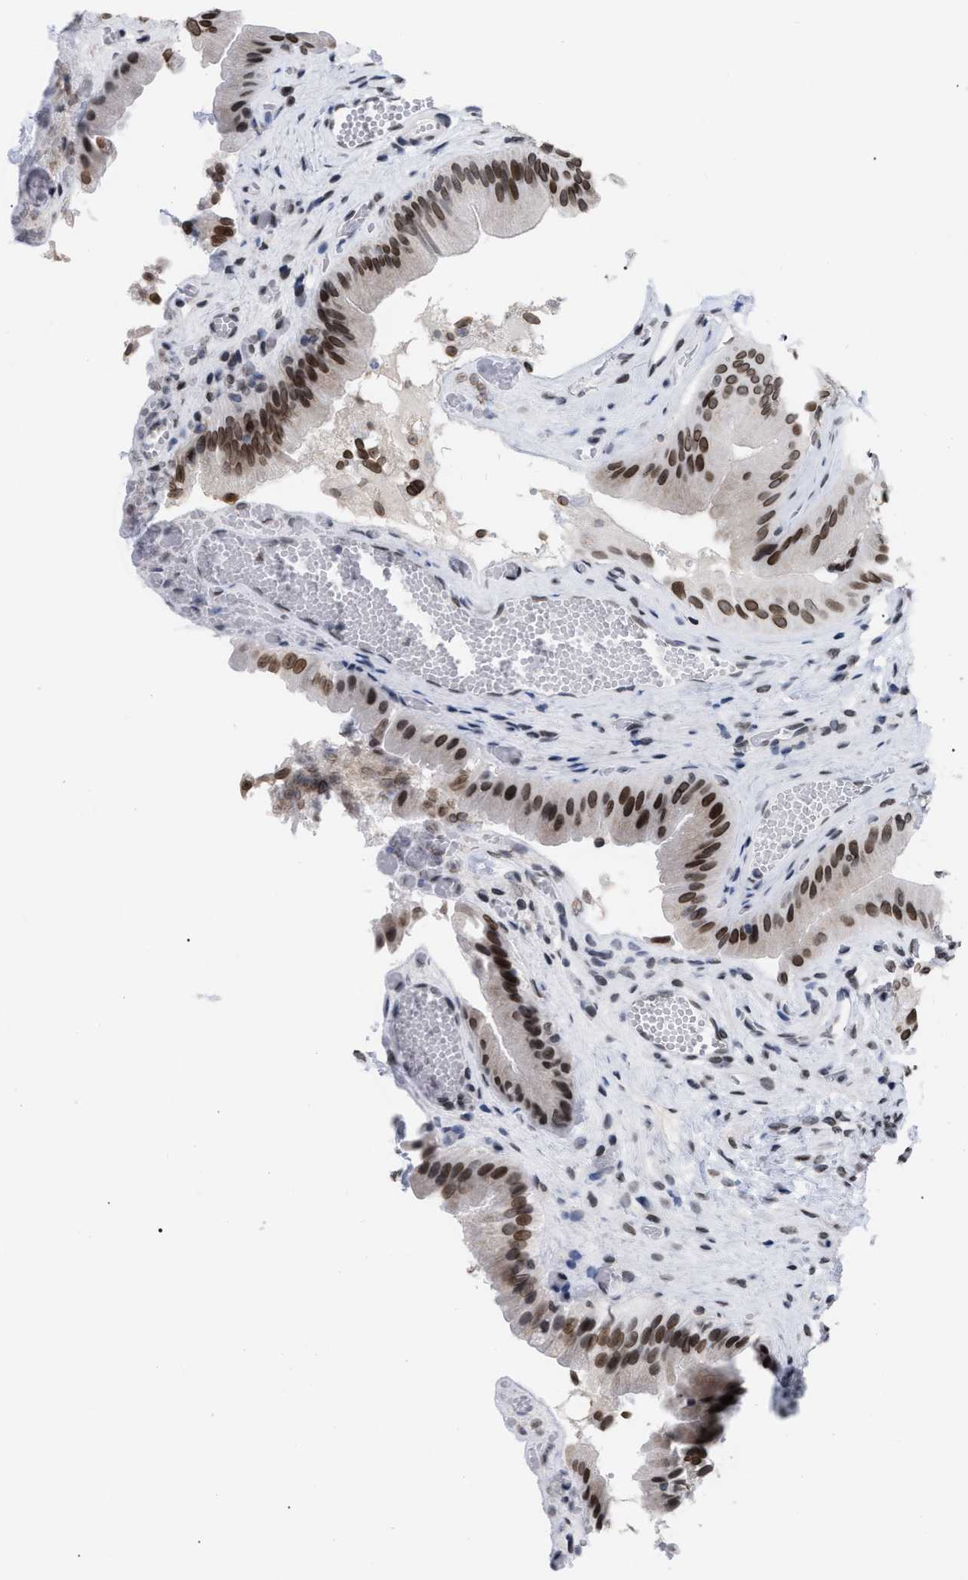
{"staining": {"intensity": "strong", "quantity": ">75%", "location": "cytoplasmic/membranous,nuclear"}, "tissue": "gallbladder", "cell_type": "Glandular cells", "image_type": "normal", "snomed": [{"axis": "morphology", "description": "Normal tissue, NOS"}, {"axis": "topography", "description": "Gallbladder"}], "caption": "IHC photomicrograph of normal gallbladder stained for a protein (brown), which demonstrates high levels of strong cytoplasmic/membranous,nuclear positivity in about >75% of glandular cells.", "gene": "TPR", "patient": {"sex": "male", "age": 49}}